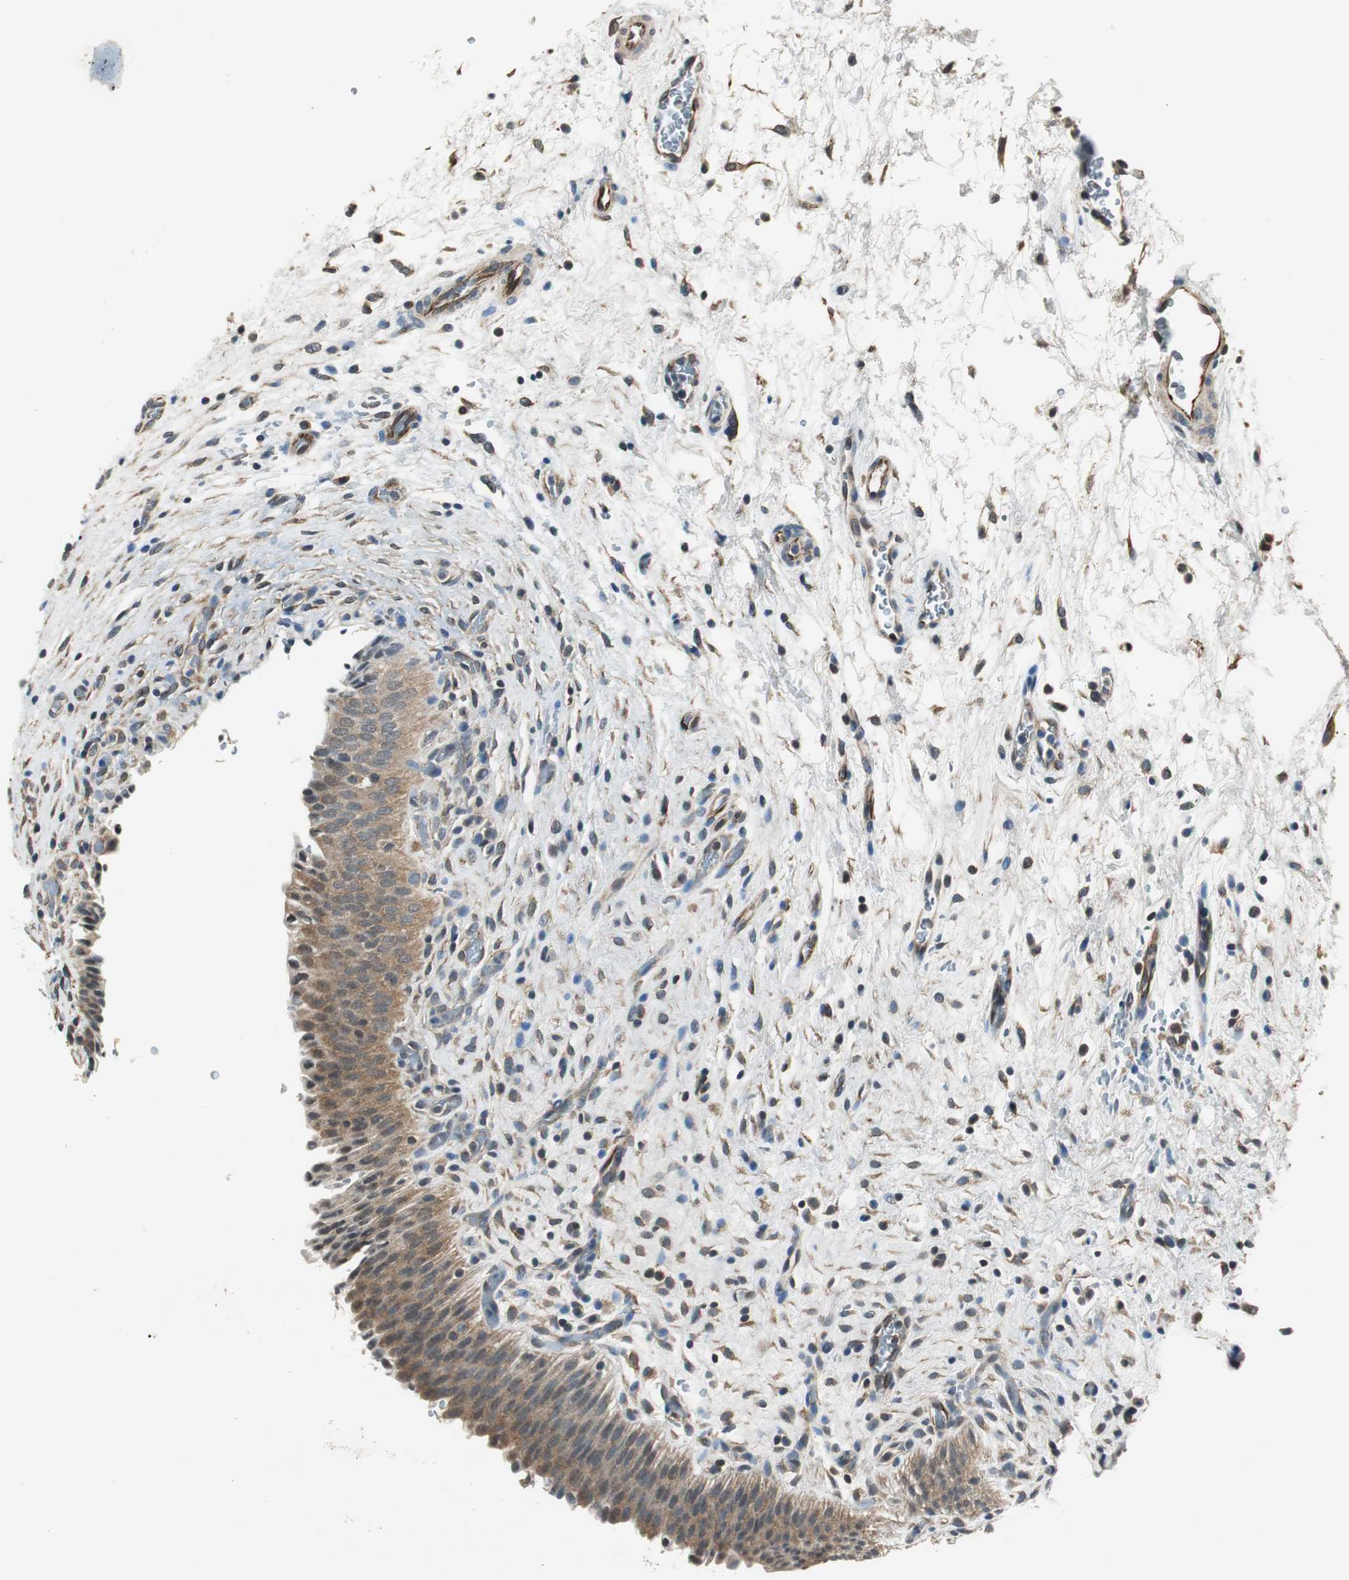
{"staining": {"intensity": "moderate", "quantity": ">75%", "location": "cytoplasmic/membranous"}, "tissue": "urinary bladder", "cell_type": "Urothelial cells", "image_type": "normal", "snomed": [{"axis": "morphology", "description": "Normal tissue, NOS"}, {"axis": "topography", "description": "Urinary bladder"}], "caption": "Immunohistochemical staining of unremarkable urinary bladder displays >75% levels of moderate cytoplasmic/membranous protein staining in approximately >75% of urothelial cells. The protein of interest is shown in brown color, while the nuclei are stained blue.", "gene": "PSMB4", "patient": {"sex": "male", "age": 51}}